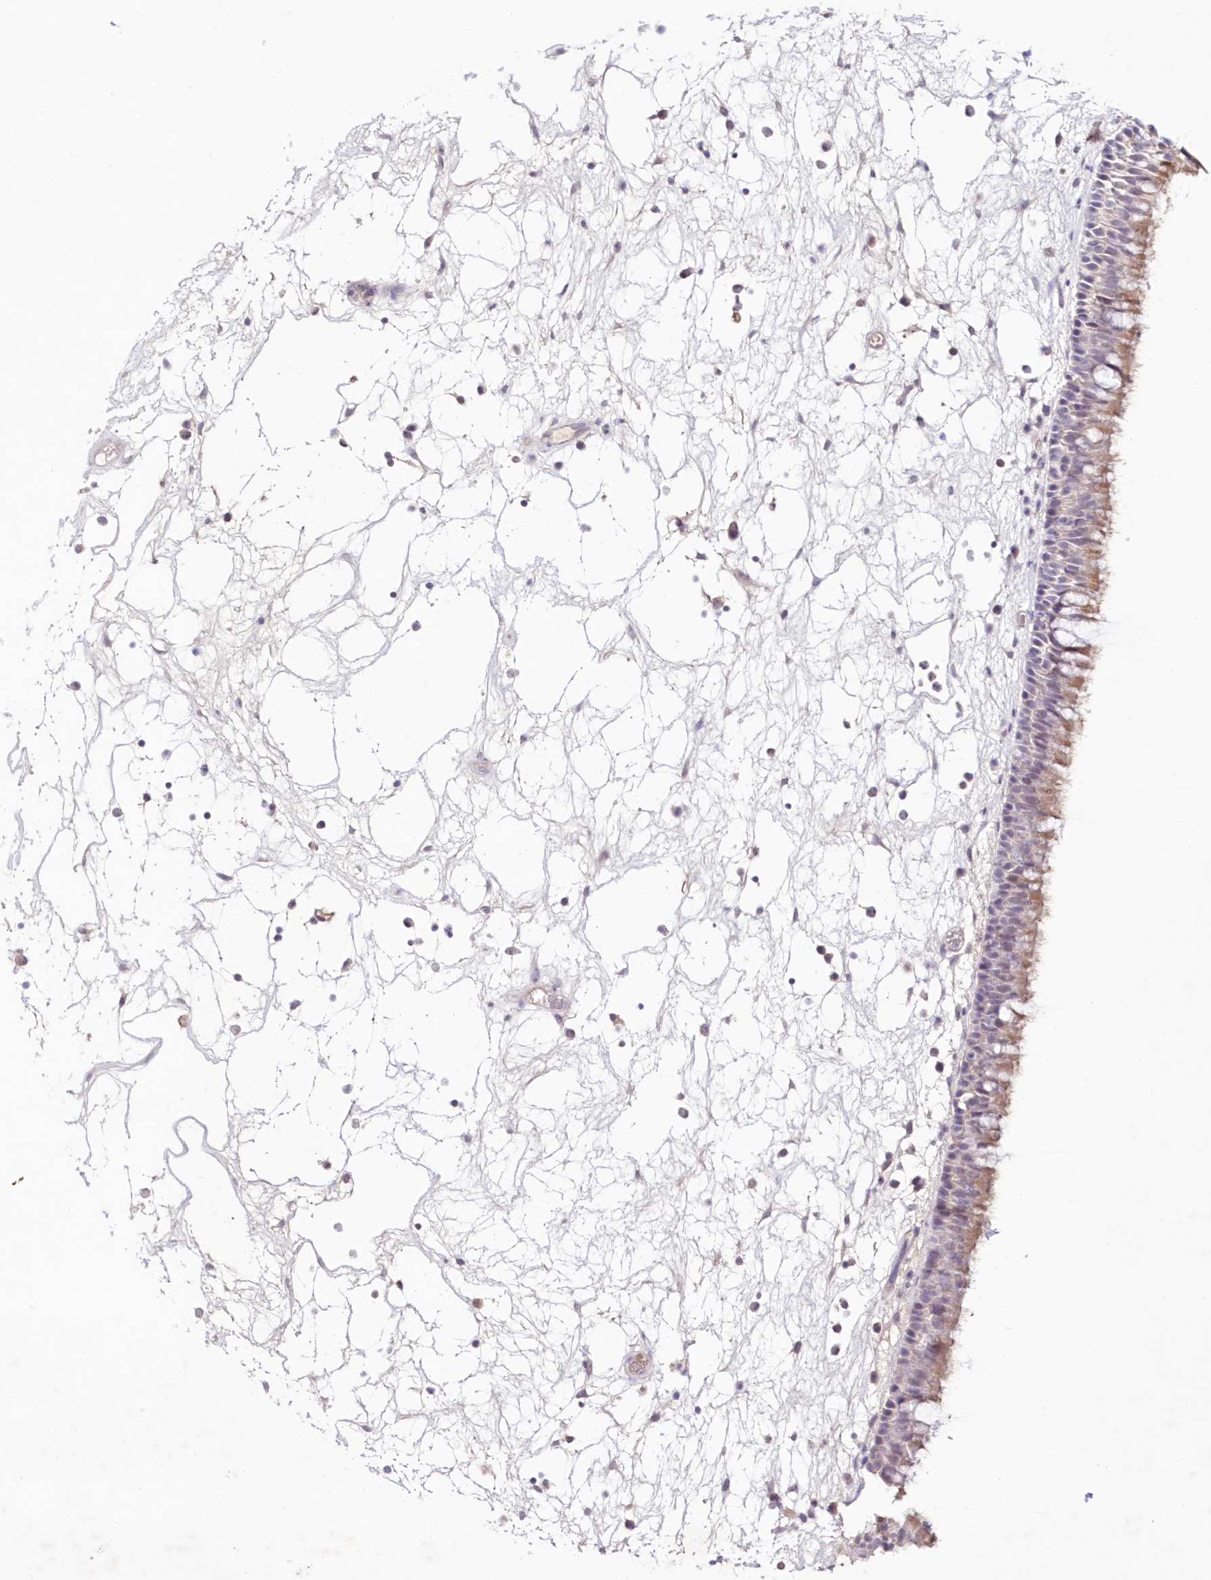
{"staining": {"intensity": "moderate", "quantity": "25%-75%", "location": "cytoplasmic/membranous"}, "tissue": "nasopharynx", "cell_type": "Respiratory epithelial cells", "image_type": "normal", "snomed": [{"axis": "morphology", "description": "Normal tissue, NOS"}, {"axis": "morphology", "description": "Inflammation, NOS"}, {"axis": "morphology", "description": "Malignant melanoma, Metastatic site"}, {"axis": "topography", "description": "Nasopharynx"}], "caption": "The image demonstrates immunohistochemical staining of benign nasopharynx. There is moderate cytoplasmic/membranous staining is identified in about 25%-75% of respiratory epithelial cells.", "gene": "NEU4", "patient": {"sex": "male", "age": 70}}